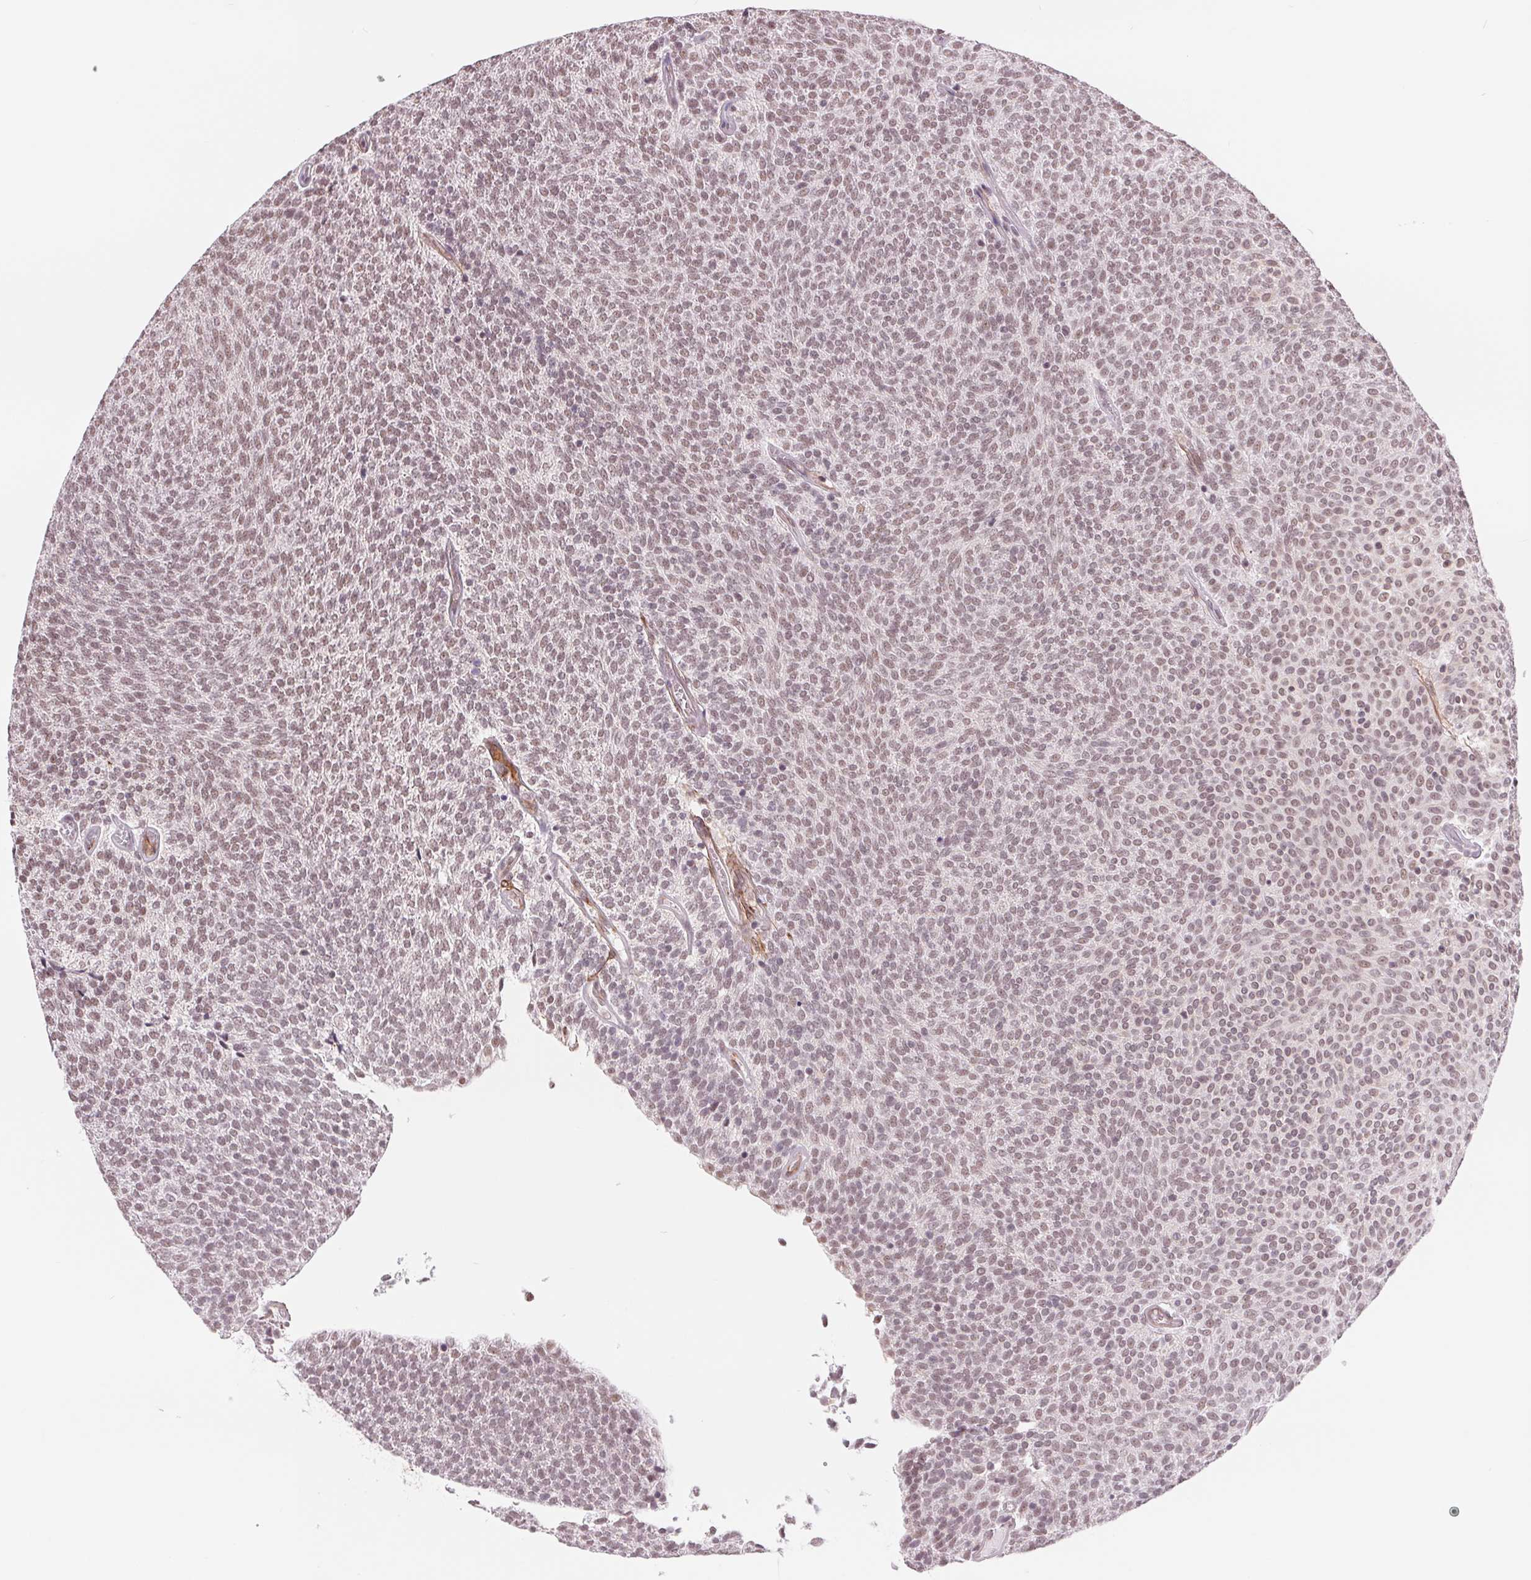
{"staining": {"intensity": "moderate", "quantity": ">75%", "location": "nuclear"}, "tissue": "urothelial cancer", "cell_type": "Tumor cells", "image_type": "cancer", "snomed": [{"axis": "morphology", "description": "Urothelial carcinoma, Low grade"}, {"axis": "topography", "description": "Urinary bladder"}], "caption": "A brown stain shows moderate nuclear expression of a protein in human urothelial carcinoma (low-grade) tumor cells. (Stains: DAB (3,3'-diaminobenzidine) in brown, nuclei in blue, Microscopy: brightfield microscopy at high magnification).", "gene": "BCAT1", "patient": {"sex": "male", "age": 77}}